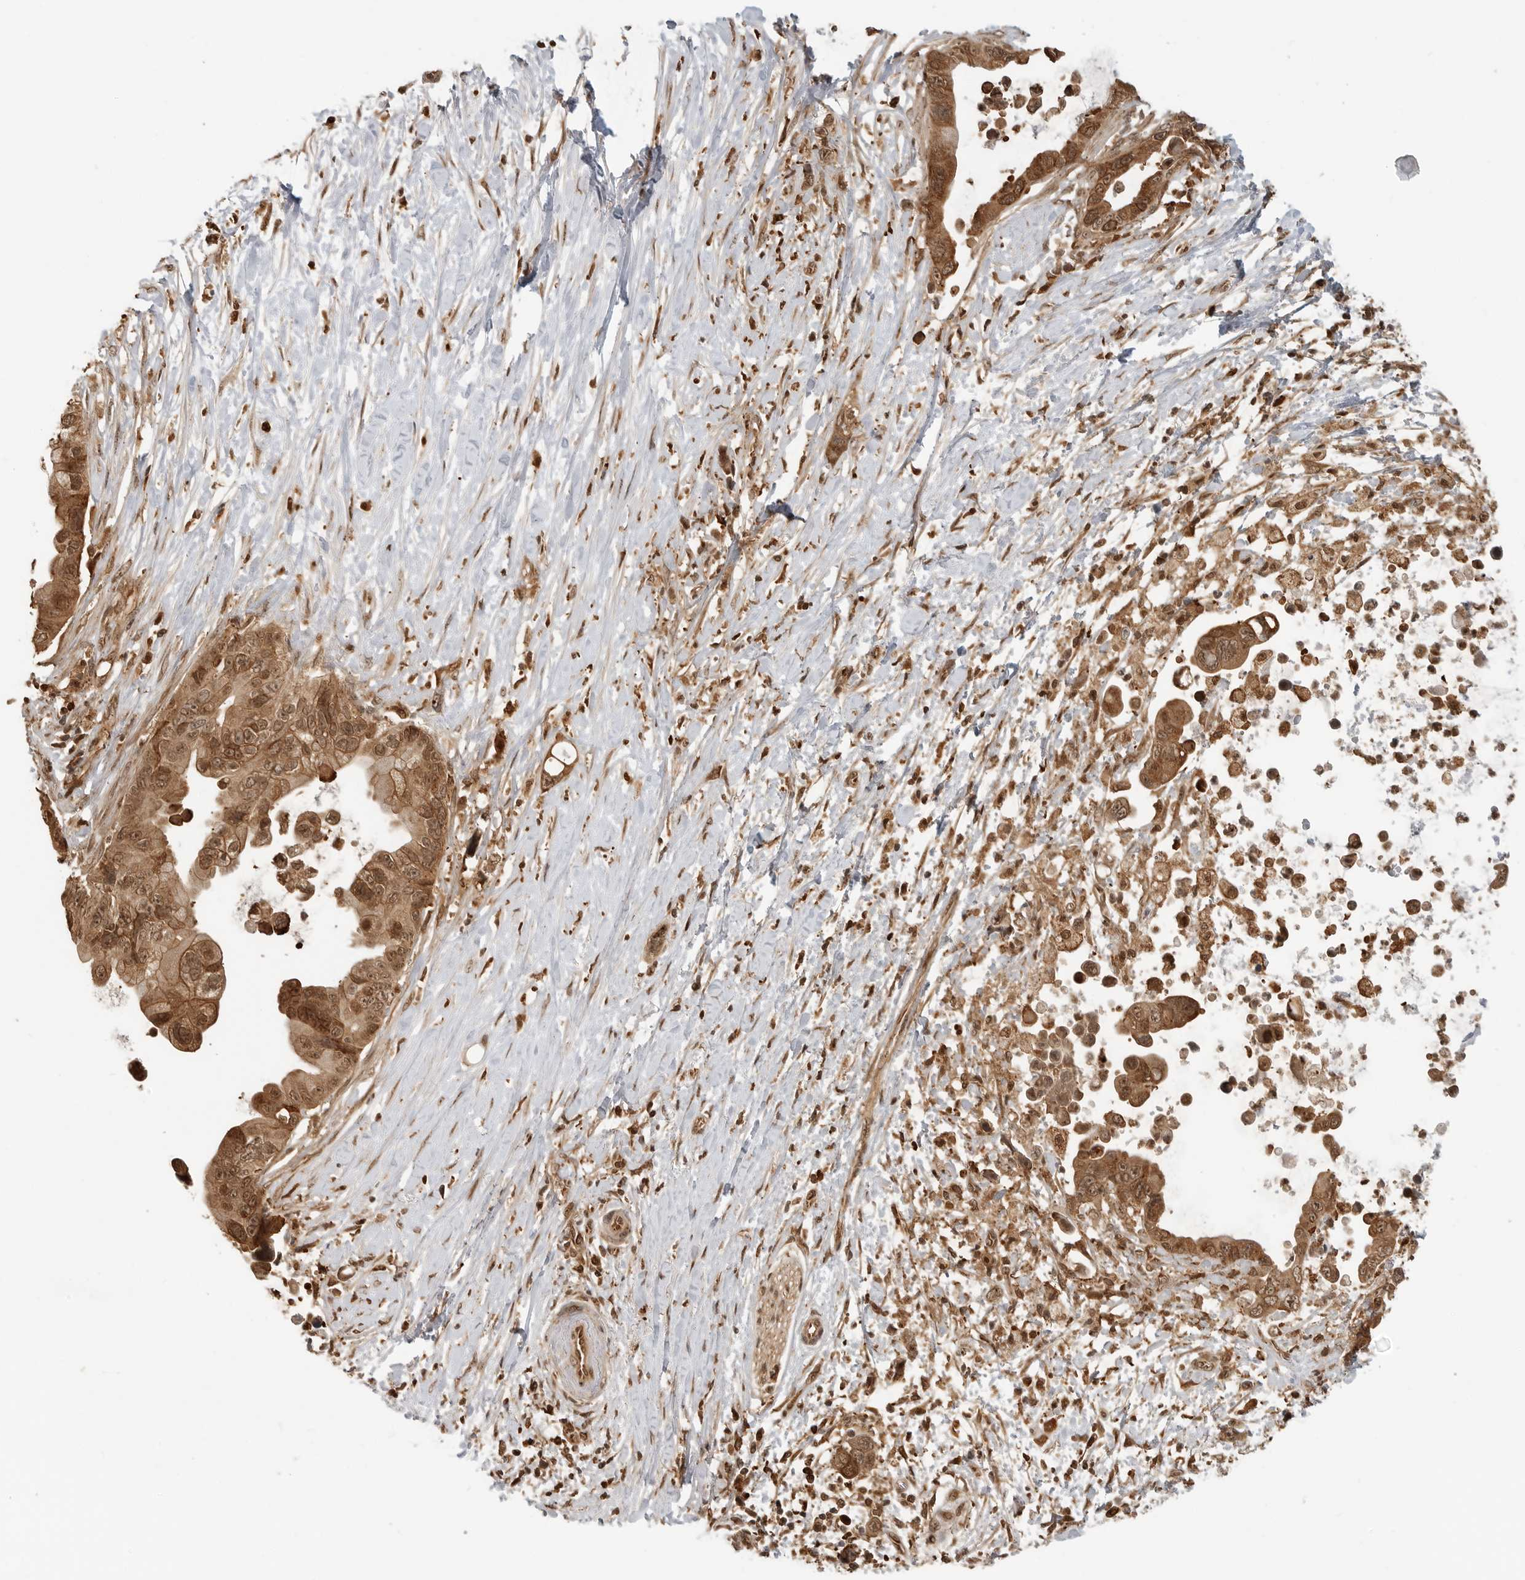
{"staining": {"intensity": "strong", "quantity": ">75%", "location": "cytoplasmic/membranous,nuclear"}, "tissue": "pancreatic cancer", "cell_type": "Tumor cells", "image_type": "cancer", "snomed": [{"axis": "morphology", "description": "Adenocarcinoma, NOS"}, {"axis": "topography", "description": "Pancreas"}], "caption": "A brown stain highlights strong cytoplasmic/membranous and nuclear expression of a protein in human pancreatic cancer (adenocarcinoma) tumor cells.", "gene": "BMP2K", "patient": {"sex": "female", "age": 72}}